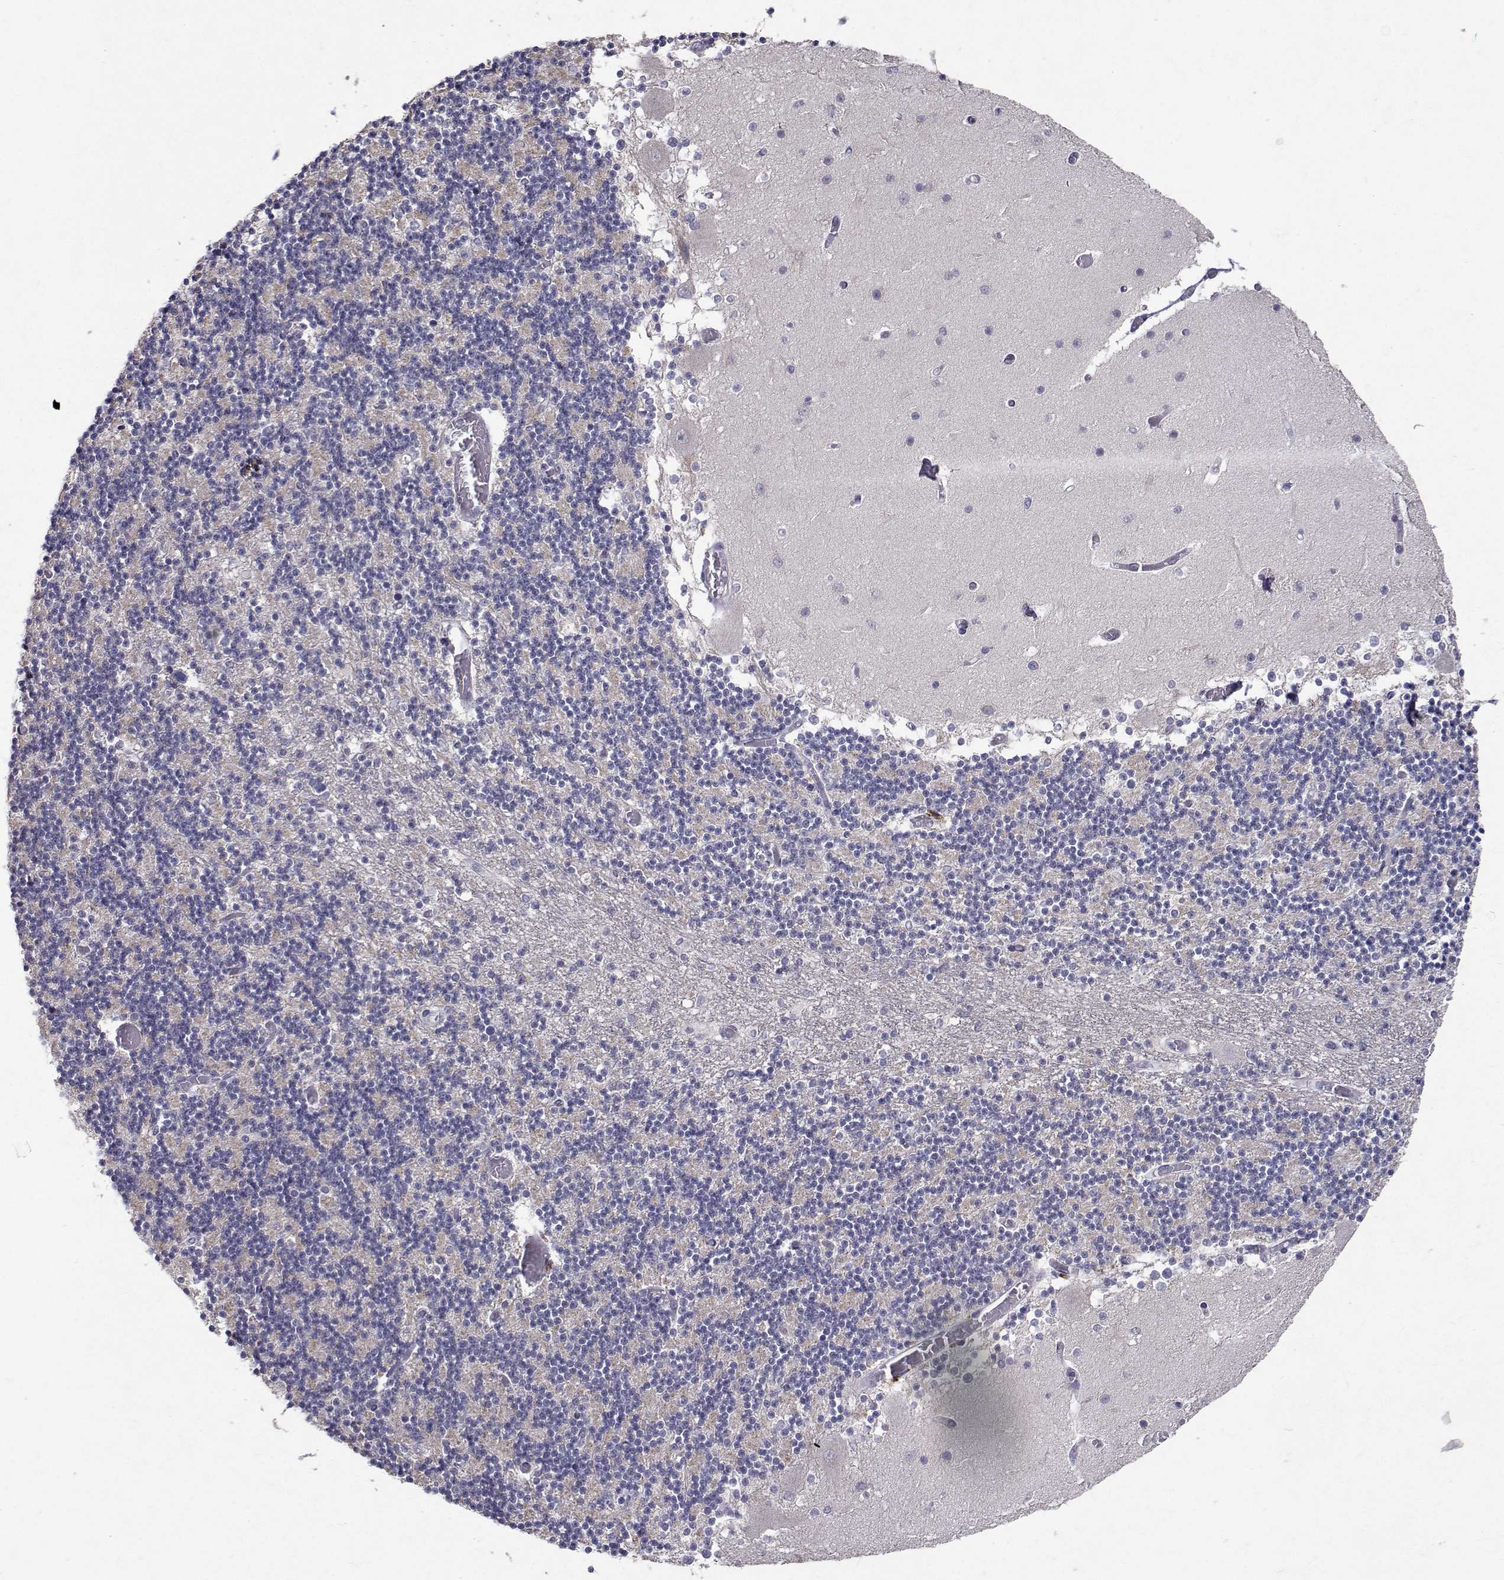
{"staining": {"intensity": "weak", "quantity": "<25%", "location": "cytoplasmic/membranous"}, "tissue": "cerebellum", "cell_type": "Cells in granular layer", "image_type": "normal", "snomed": [{"axis": "morphology", "description": "Normal tissue, NOS"}, {"axis": "topography", "description": "Cerebellum"}], "caption": "High power microscopy photomicrograph of an immunohistochemistry micrograph of normal cerebellum, revealing no significant expression in cells in granular layer. Brightfield microscopy of IHC stained with DAB (brown) and hematoxylin (blue), captured at high magnification.", "gene": "RBPJL", "patient": {"sex": "female", "age": 28}}